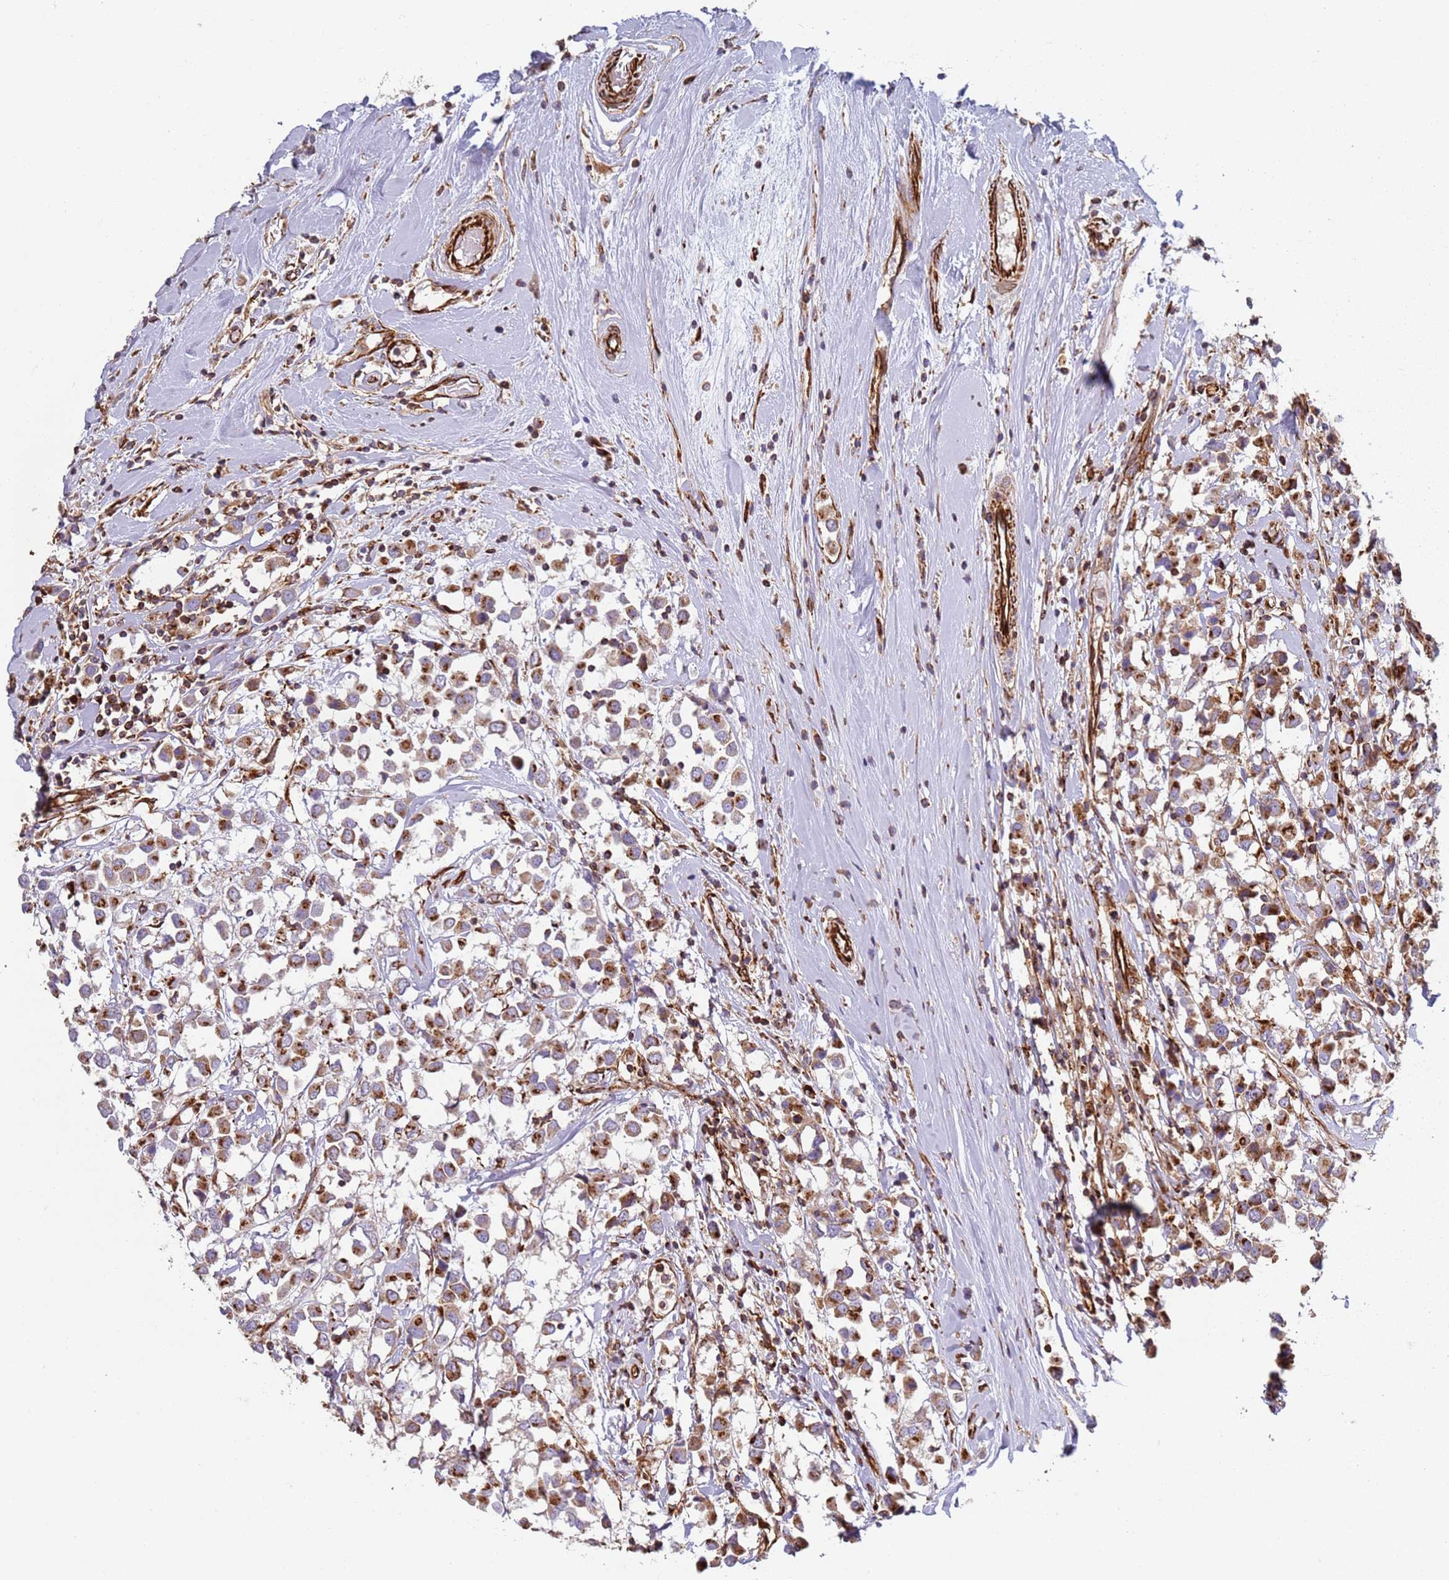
{"staining": {"intensity": "strong", "quantity": "25%-75%", "location": "cytoplasmic/membranous"}, "tissue": "breast cancer", "cell_type": "Tumor cells", "image_type": "cancer", "snomed": [{"axis": "morphology", "description": "Duct carcinoma"}, {"axis": "topography", "description": "Breast"}], "caption": "Immunohistochemical staining of breast cancer demonstrates strong cytoplasmic/membranous protein expression in approximately 25%-75% of tumor cells. Using DAB (brown) and hematoxylin (blue) stains, captured at high magnification using brightfield microscopy.", "gene": "SNAPIN", "patient": {"sex": "female", "age": 61}}